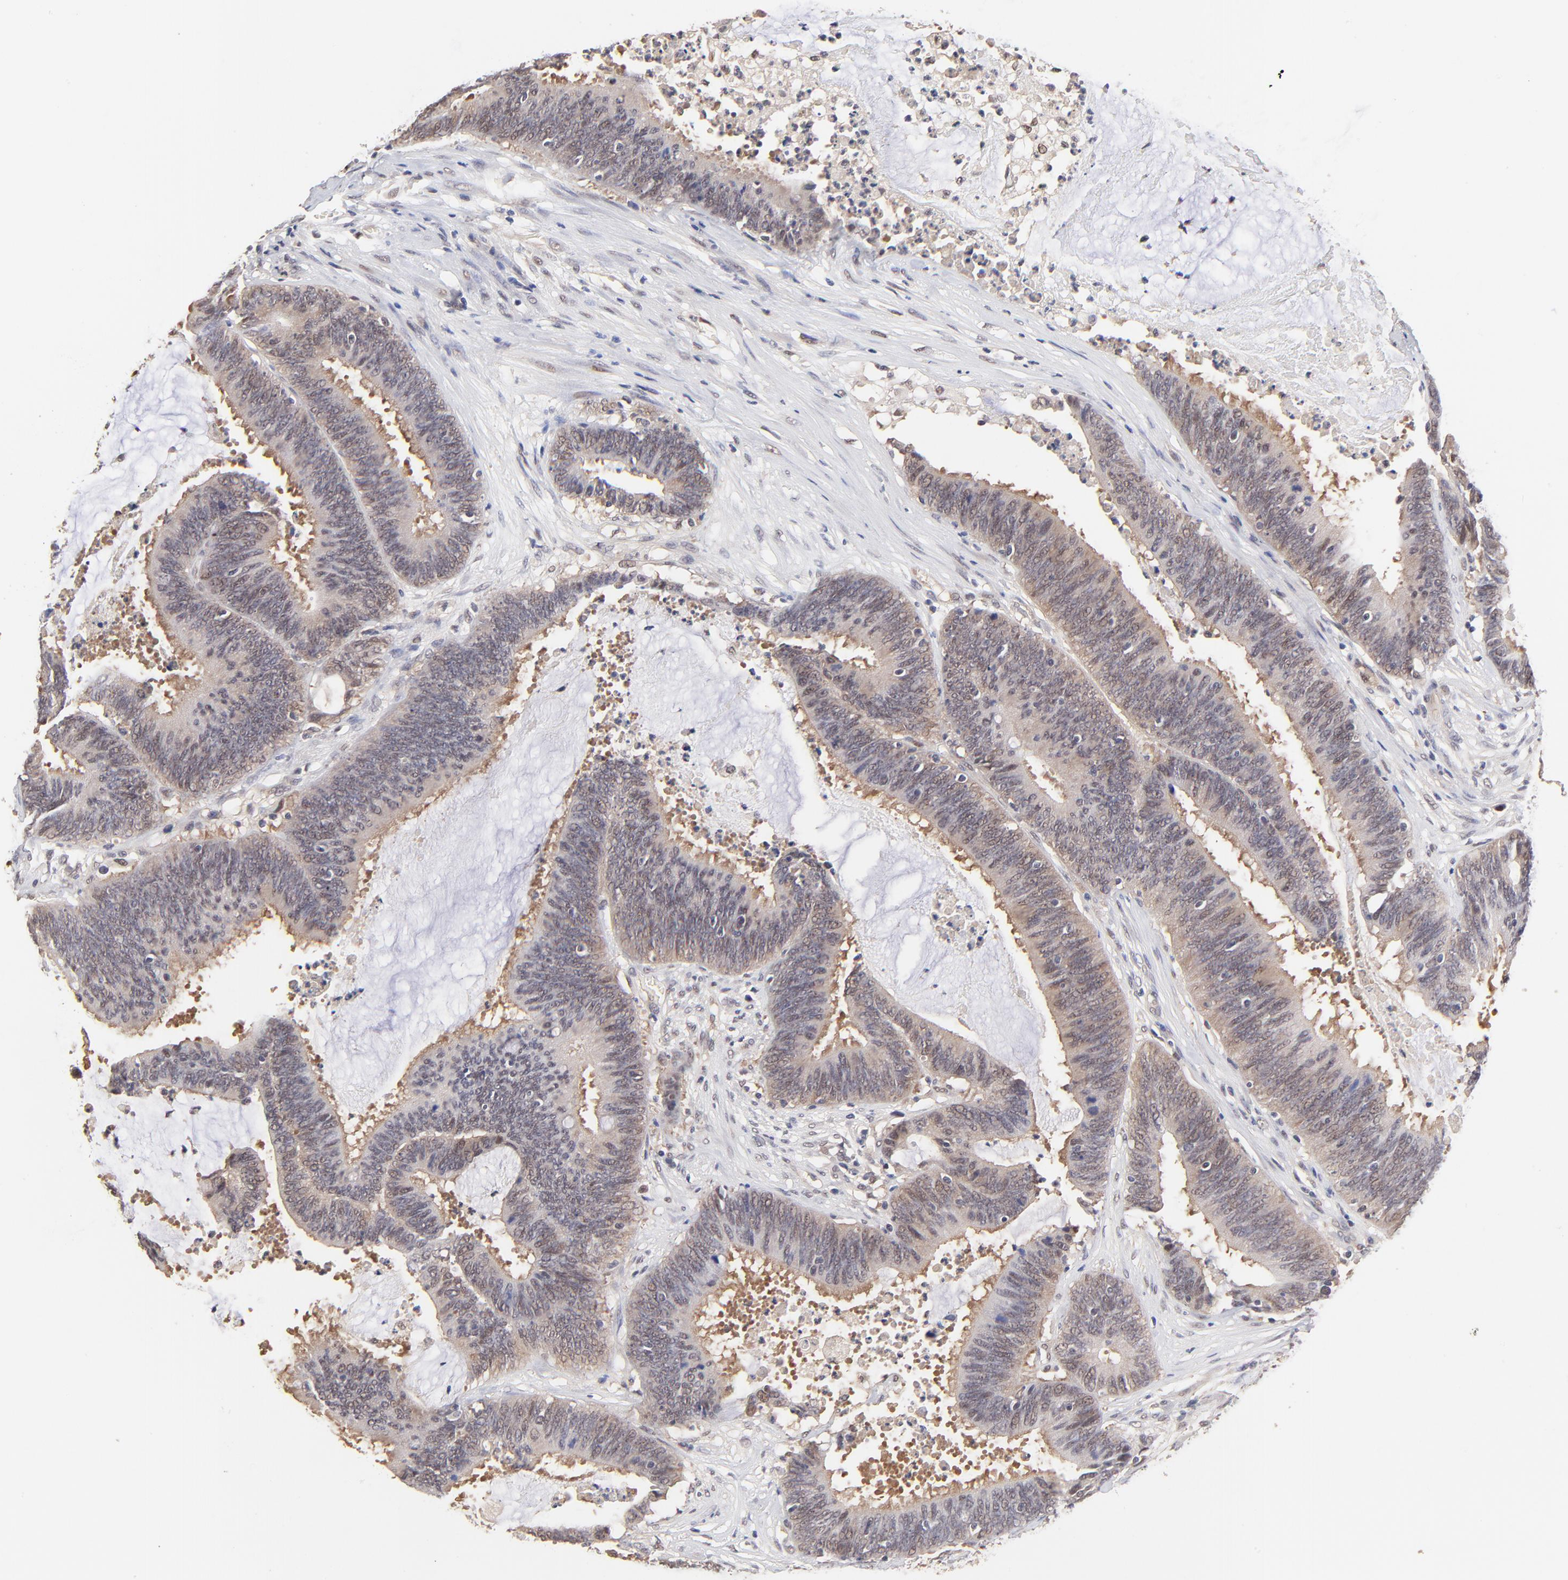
{"staining": {"intensity": "weak", "quantity": ">75%", "location": "cytoplasmic/membranous,nuclear"}, "tissue": "colorectal cancer", "cell_type": "Tumor cells", "image_type": "cancer", "snomed": [{"axis": "morphology", "description": "Adenocarcinoma, NOS"}, {"axis": "topography", "description": "Rectum"}], "caption": "A photomicrograph showing weak cytoplasmic/membranous and nuclear expression in approximately >75% of tumor cells in colorectal cancer (adenocarcinoma), as visualized by brown immunohistochemical staining.", "gene": "PSMC4", "patient": {"sex": "female", "age": 66}}